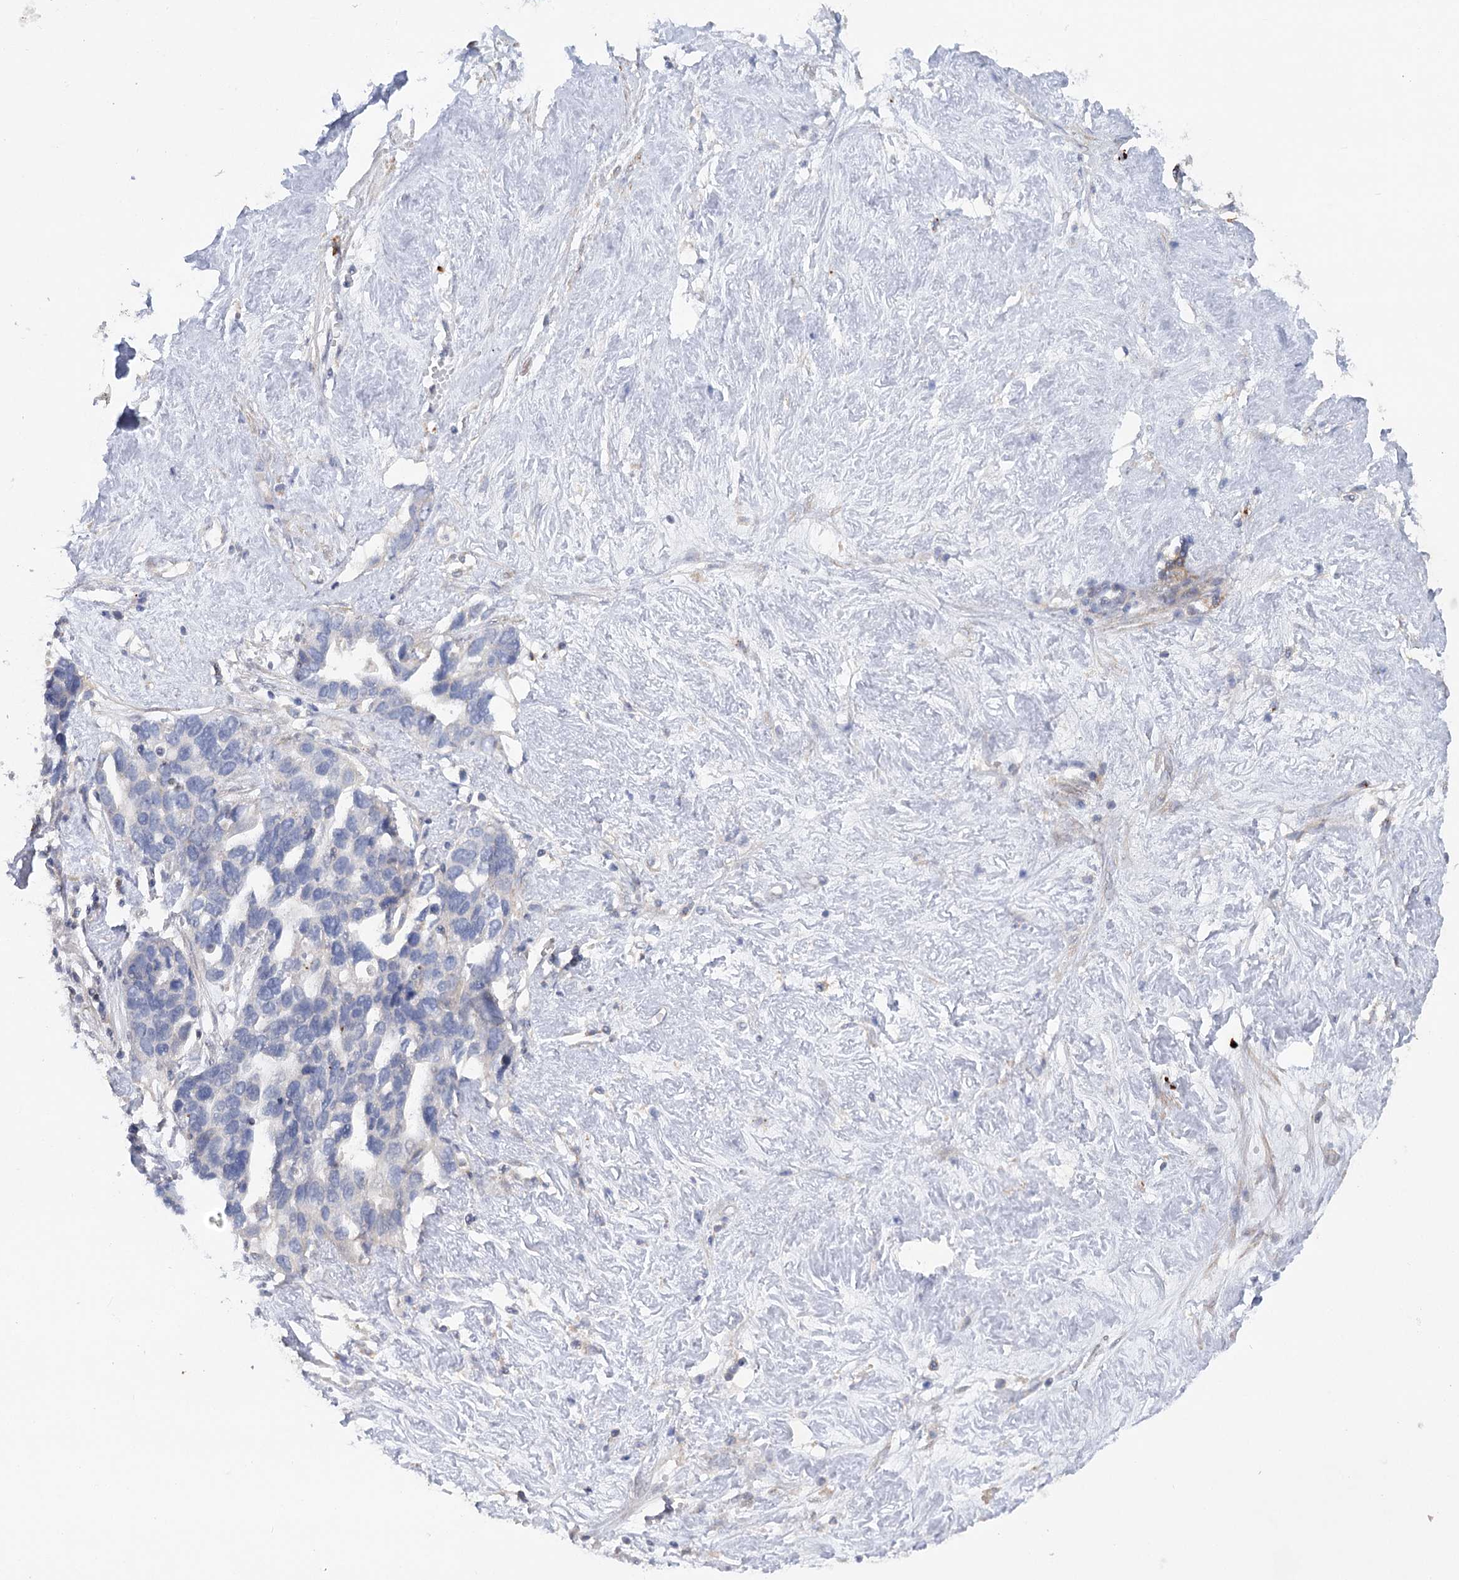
{"staining": {"intensity": "negative", "quantity": "none", "location": "none"}, "tissue": "ovarian cancer", "cell_type": "Tumor cells", "image_type": "cancer", "snomed": [{"axis": "morphology", "description": "Cystadenocarcinoma, serous, NOS"}, {"axis": "topography", "description": "Ovary"}], "caption": "DAB (3,3'-diaminobenzidine) immunohistochemical staining of human serous cystadenocarcinoma (ovarian) shows no significant staining in tumor cells.", "gene": "SCN11A", "patient": {"sex": "female", "age": 54}}